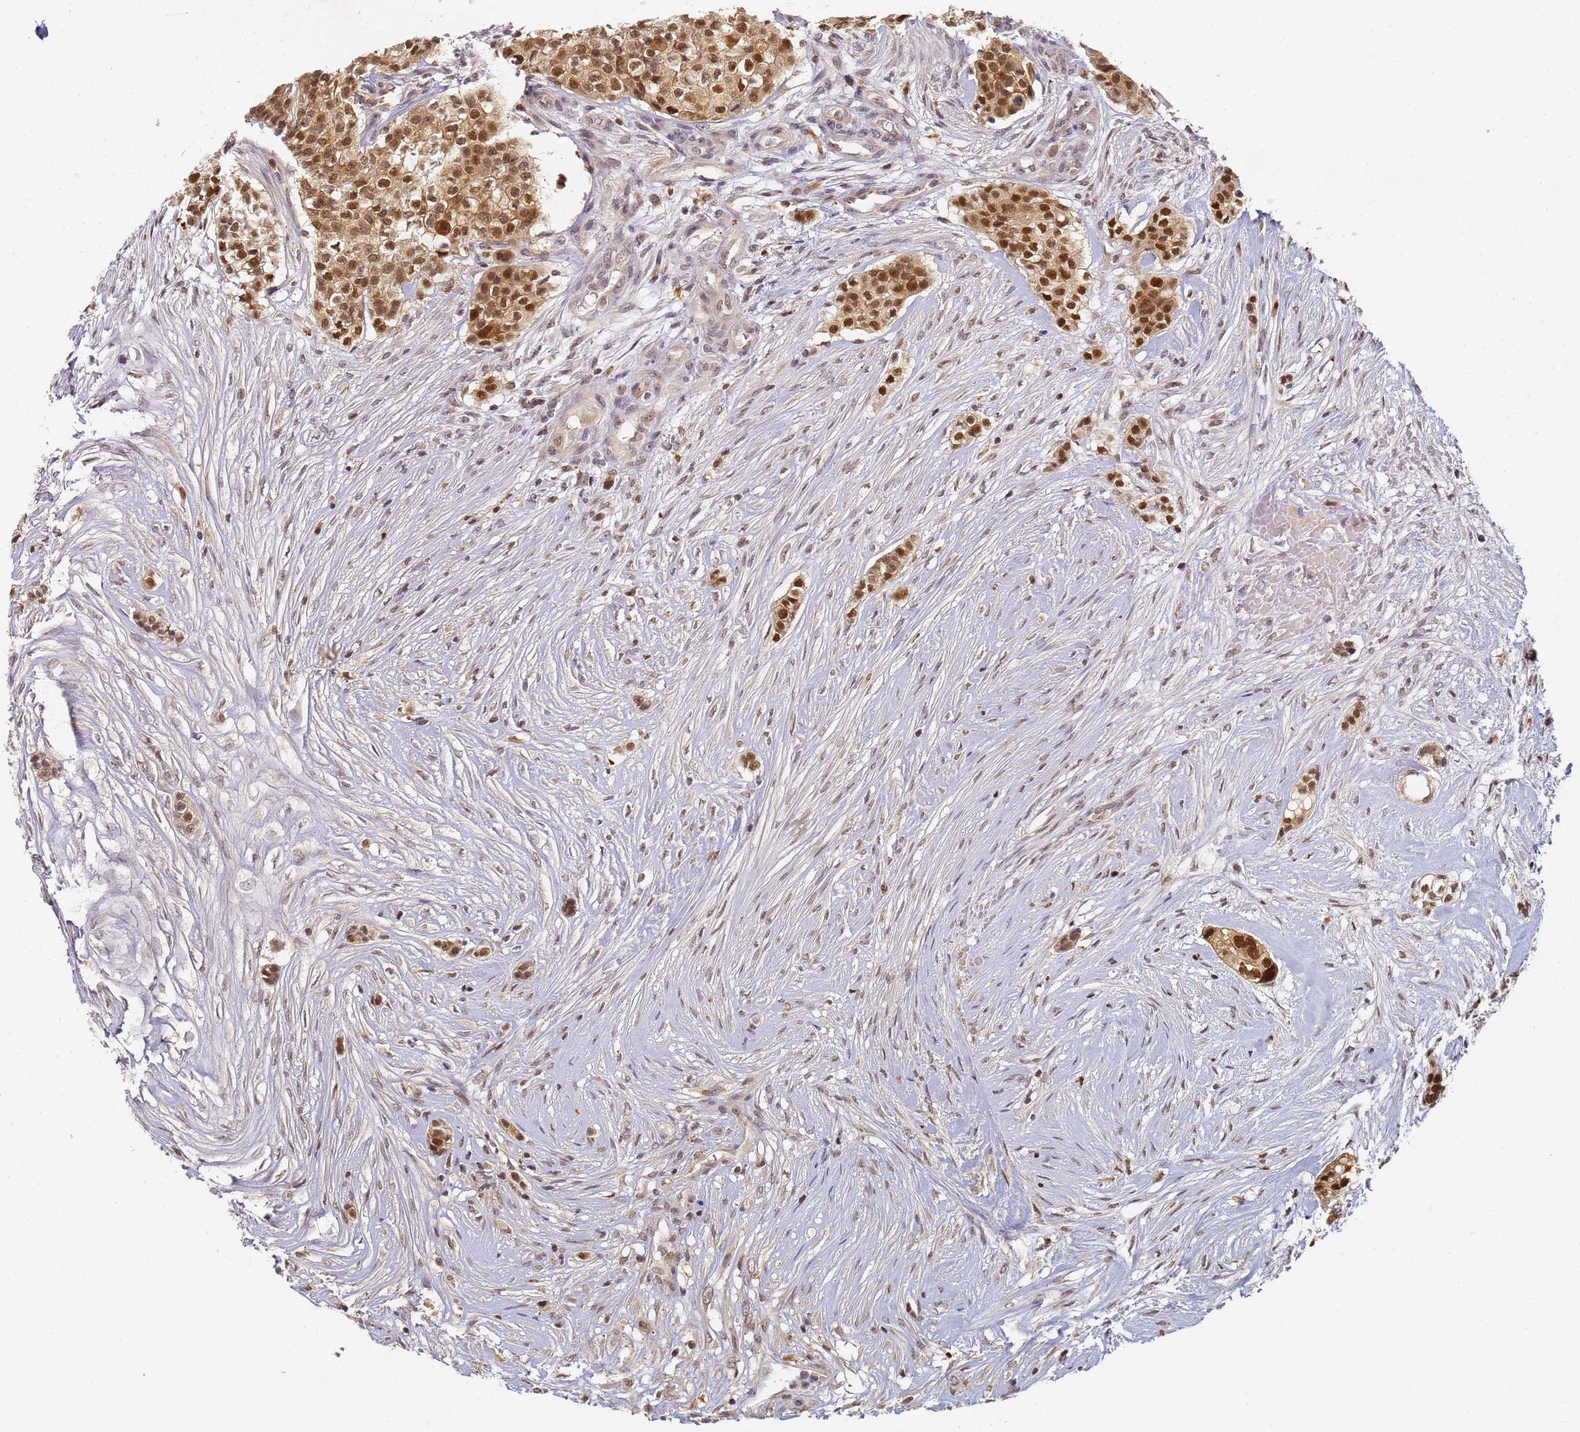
{"staining": {"intensity": "strong", "quantity": ">75%", "location": "cytoplasmic/membranous,nuclear"}, "tissue": "head and neck cancer", "cell_type": "Tumor cells", "image_type": "cancer", "snomed": [{"axis": "morphology", "description": "Adenocarcinoma, NOS"}, {"axis": "topography", "description": "Head-Neck"}], "caption": "Adenocarcinoma (head and neck) stained with a brown dye displays strong cytoplasmic/membranous and nuclear positive positivity in approximately >75% of tumor cells.", "gene": "HMCES", "patient": {"sex": "male", "age": 81}}